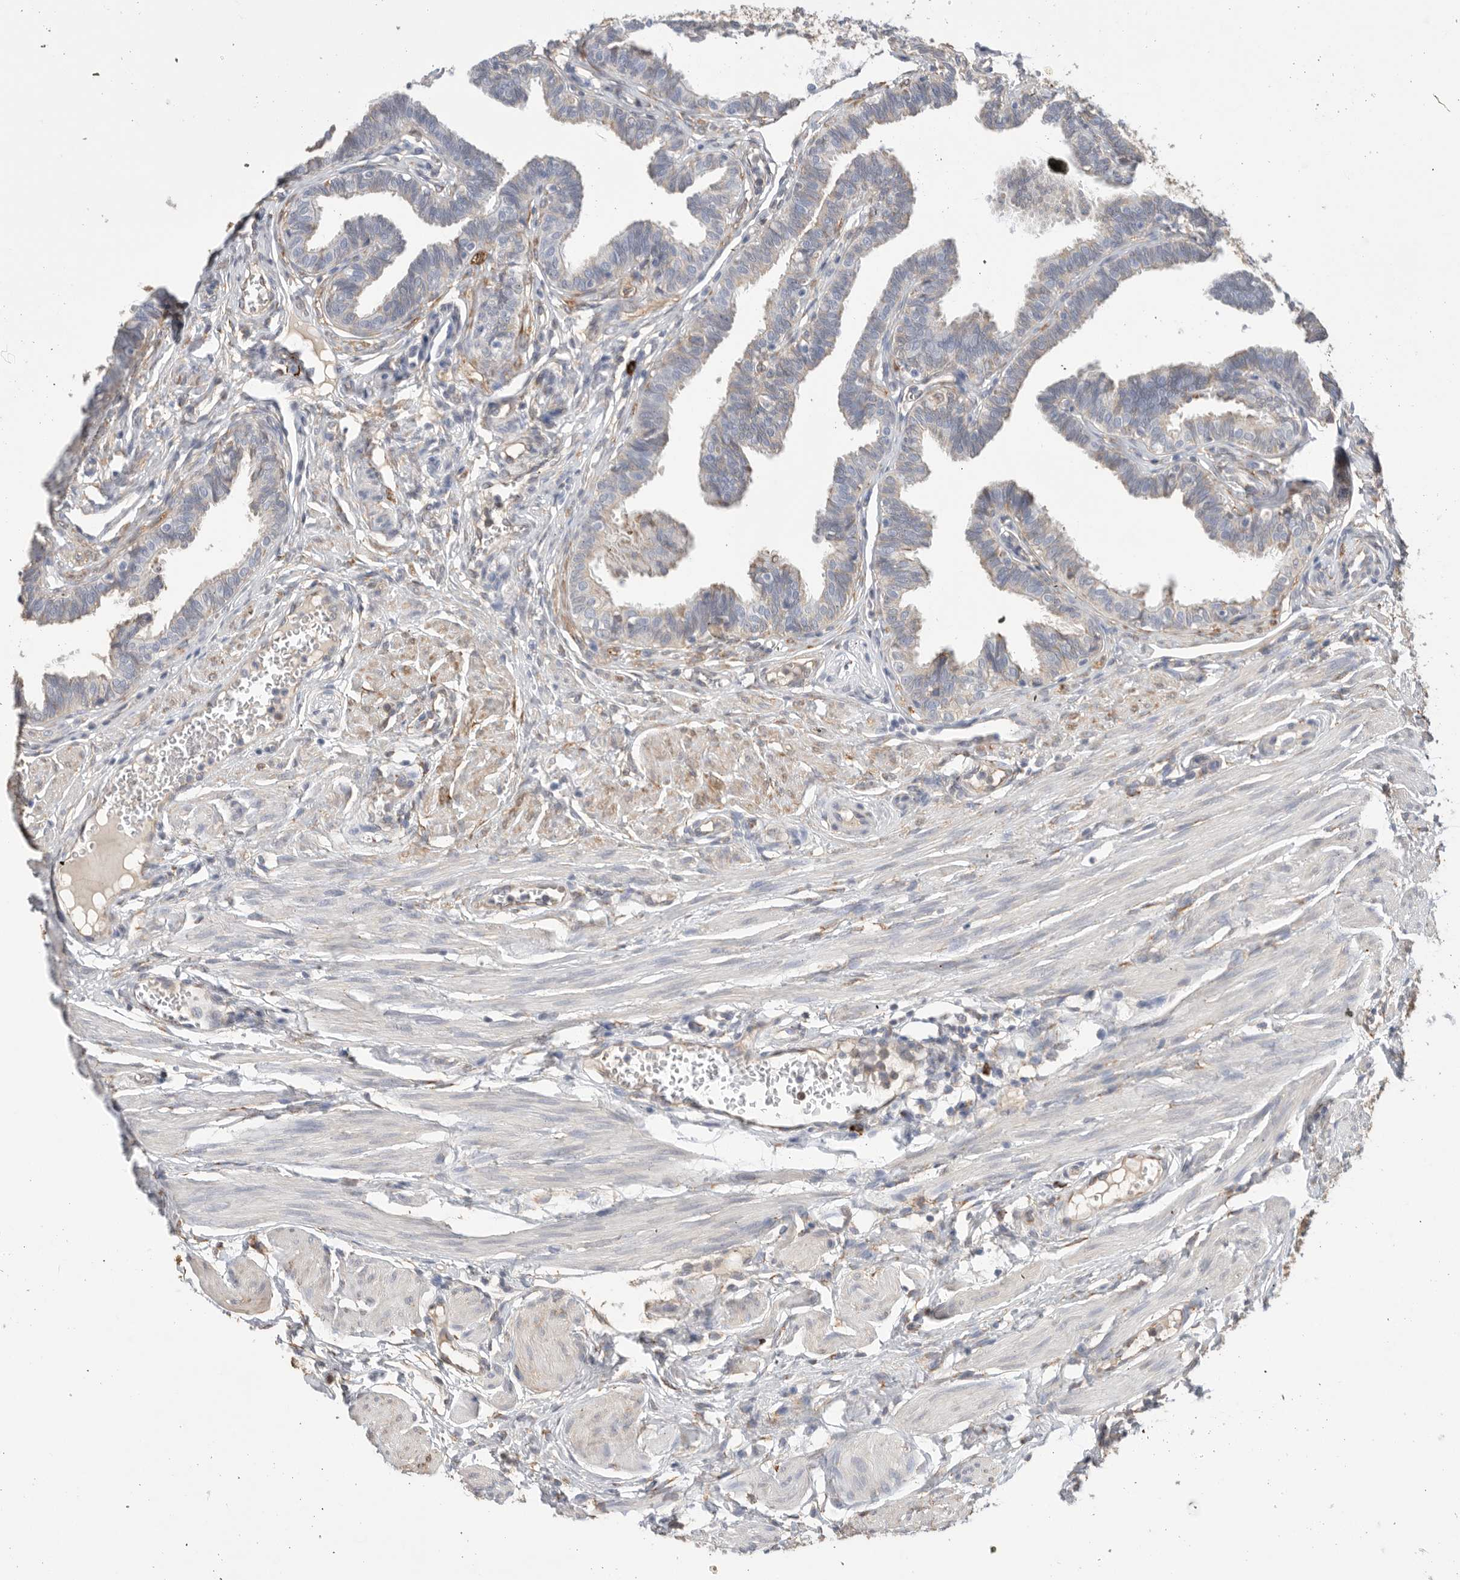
{"staining": {"intensity": "weak", "quantity": "25%-75%", "location": "cytoplasmic/membranous"}, "tissue": "fallopian tube", "cell_type": "Glandular cells", "image_type": "normal", "snomed": [{"axis": "morphology", "description": "Normal tissue, NOS"}, {"axis": "topography", "description": "Fallopian tube"}, {"axis": "topography", "description": "Ovary"}], "caption": "Immunohistochemical staining of benign fallopian tube exhibits low levels of weak cytoplasmic/membranous staining in about 25%-75% of glandular cells.", "gene": "BLOC1S5", "patient": {"sex": "female", "age": 23}}